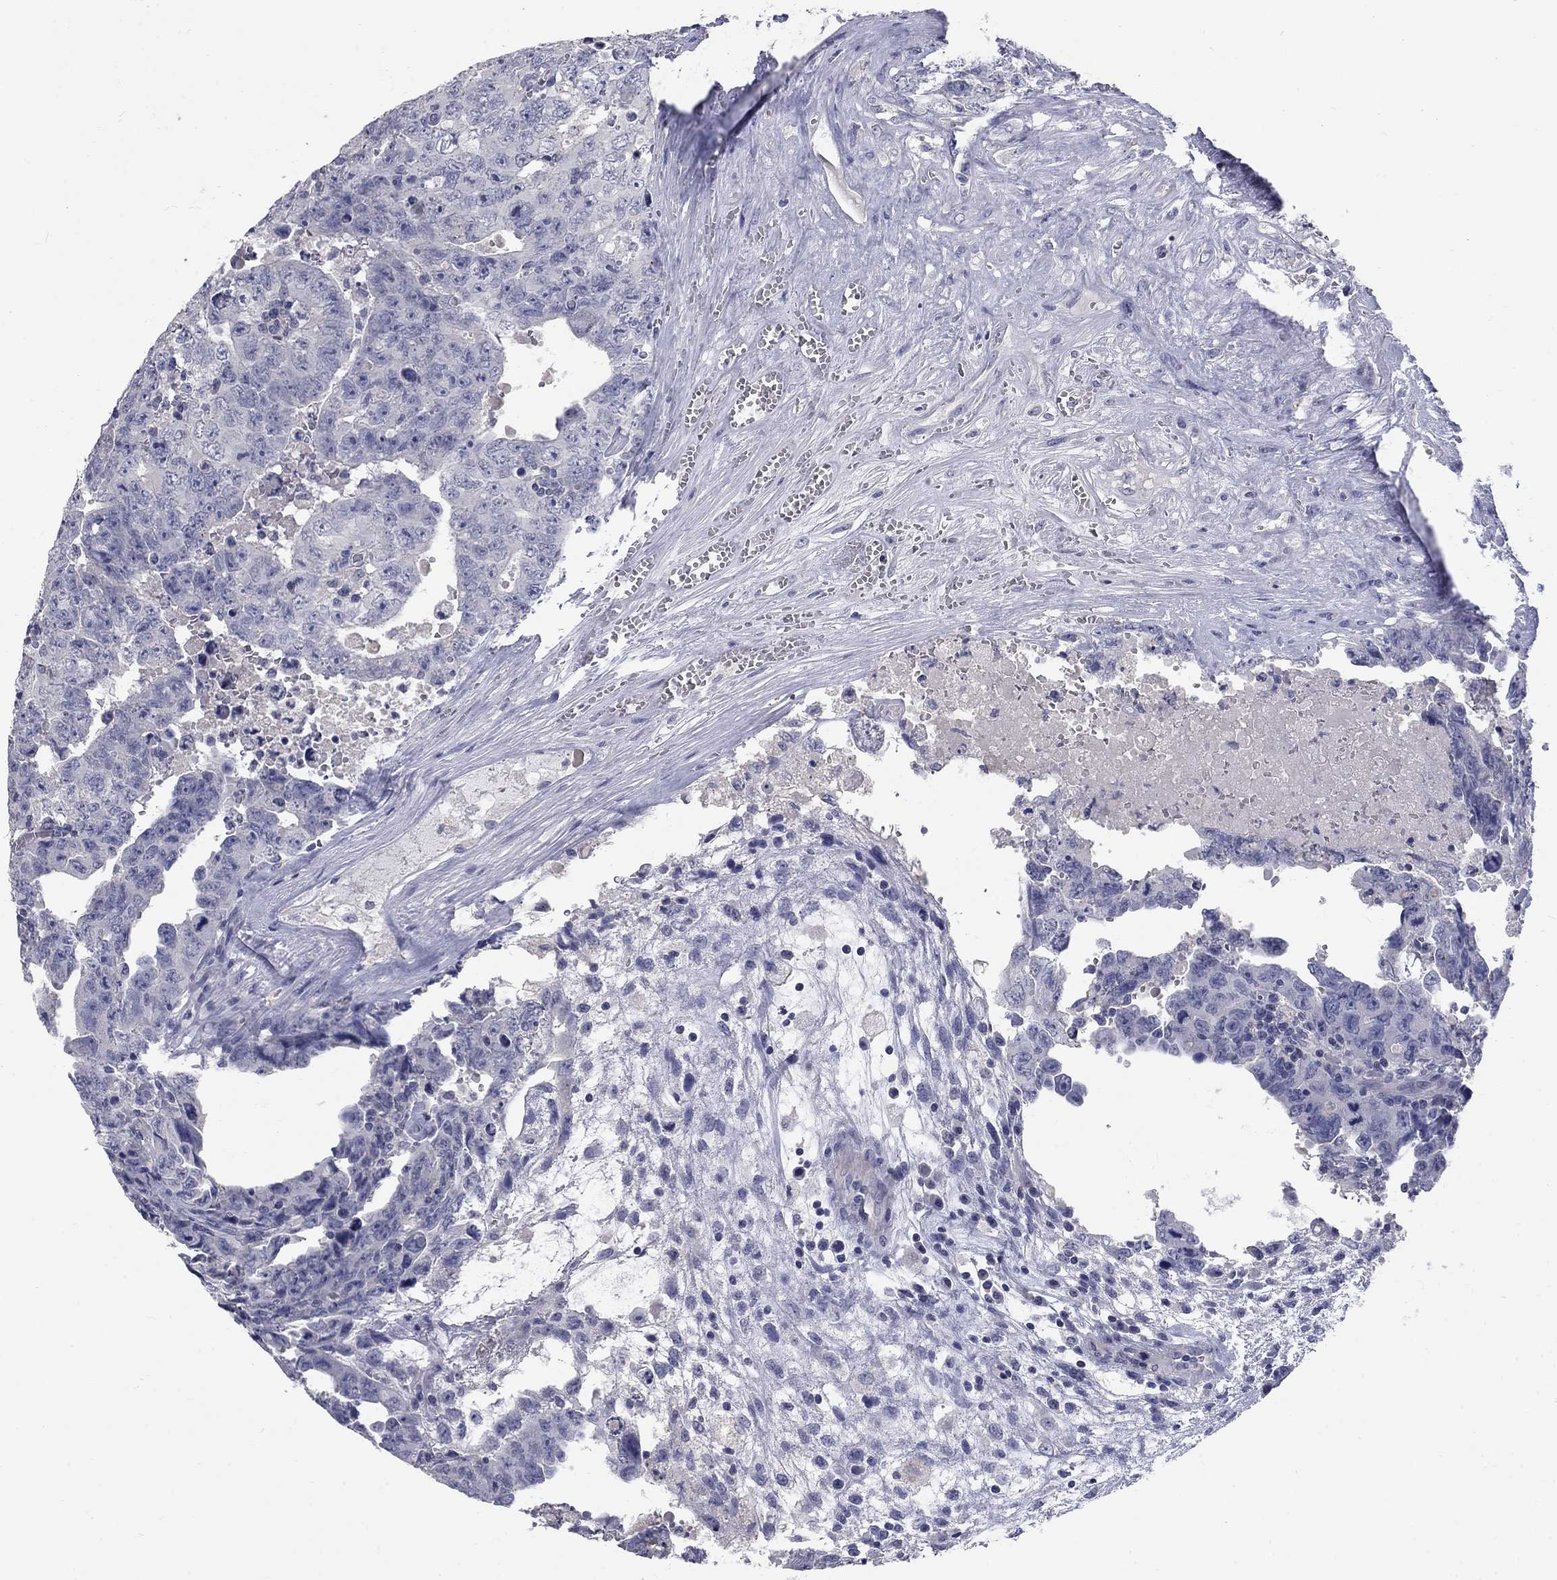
{"staining": {"intensity": "negative", "quantity": "none", "location": "none"}, "tissue": "testis cancer", "cell_type": "Tumor cells", "image_type": "cancer", "snomed": [{"axis": "morphology", "description": "Carcinoma, Embryonal, NOS"}, {"axis": "topography", "description": "Testis"}], "caption": "A high-resolution micrograph shows immunohistochemistry (IHC) staining of embryonal carcinoma (testis), which reveals no significant expression in tumor cells. (Brightfield microscopy of DAB IHC at high magnification).", "gene": "PTH1R", "patient": {"sex": "male", "age": 24}}